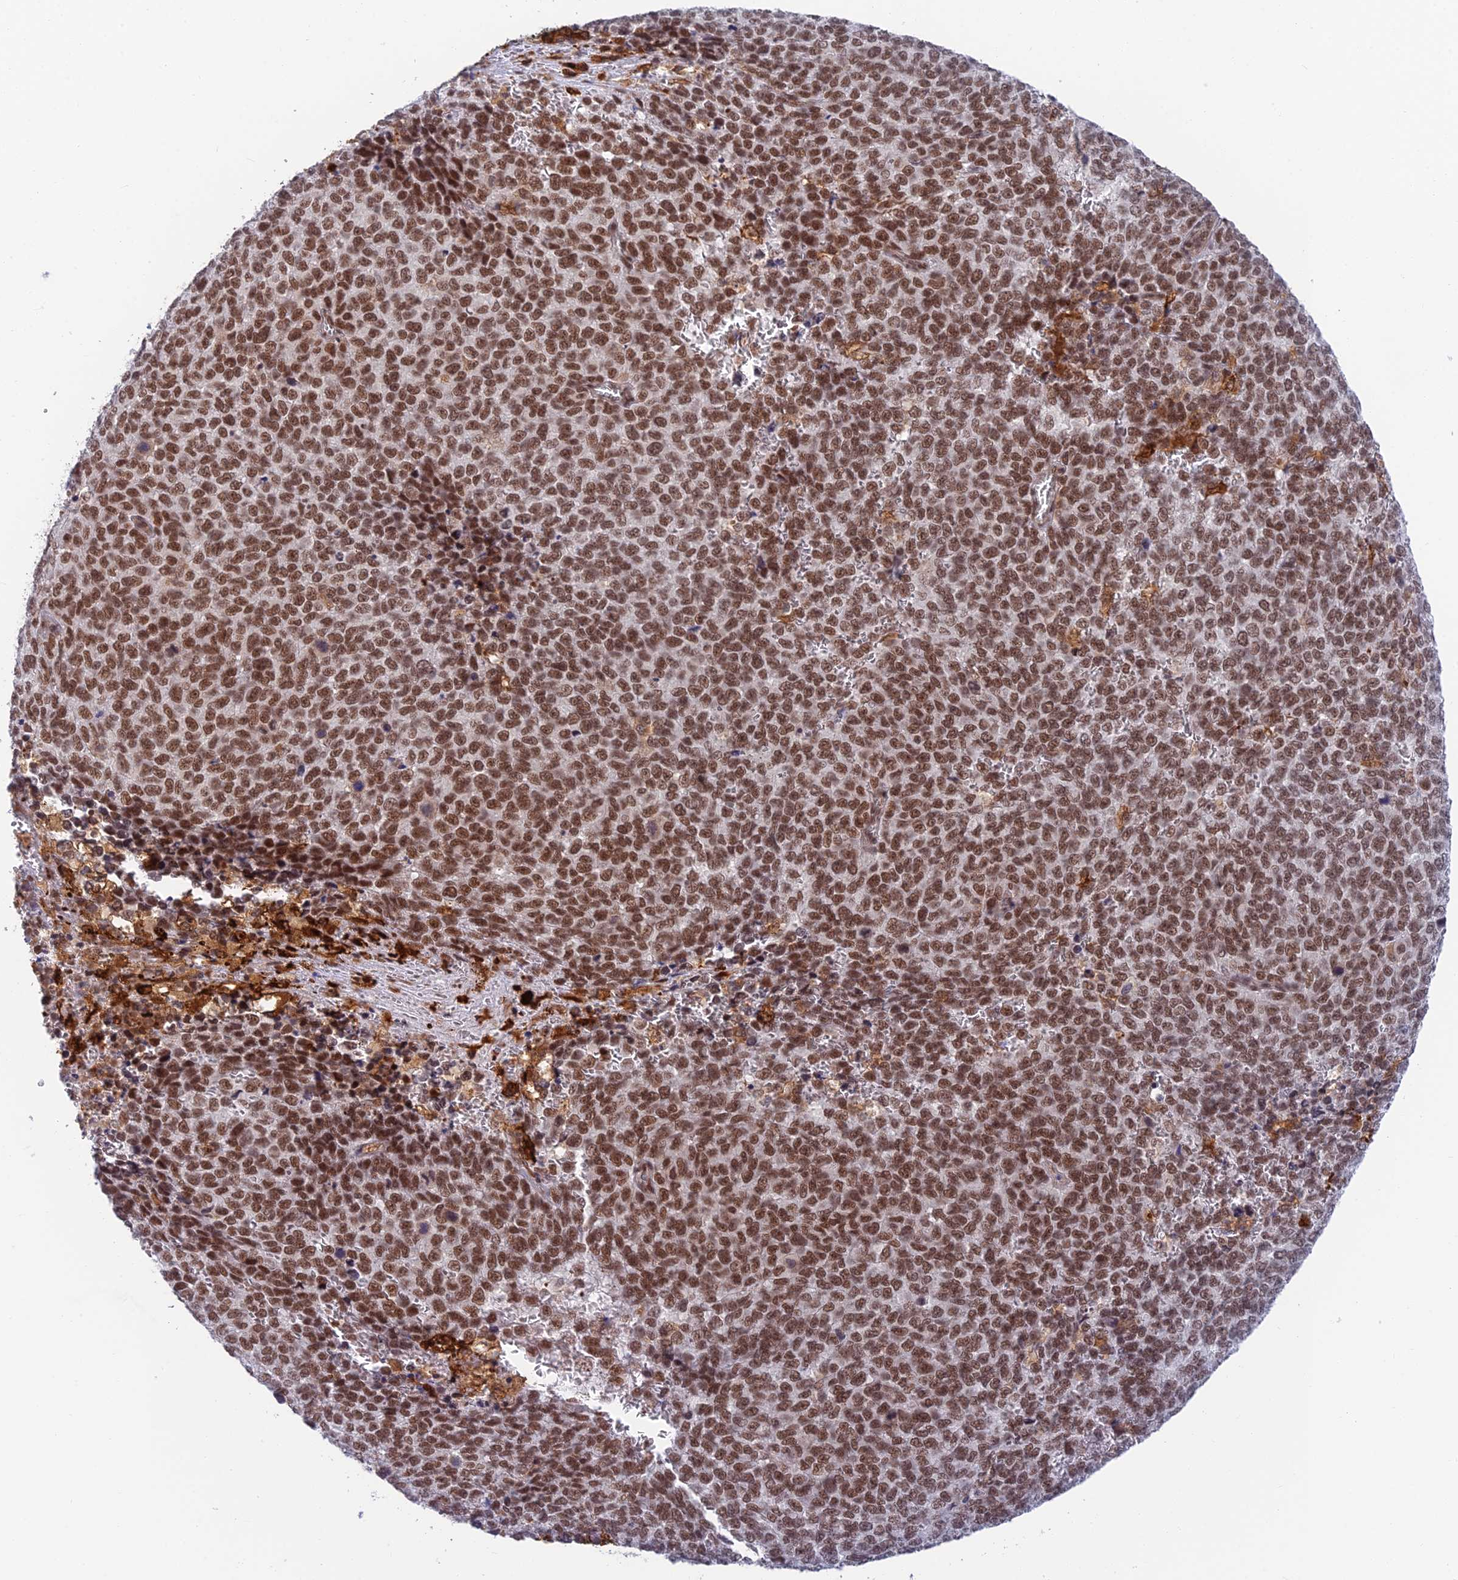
{"staining": {"intensity": "moderate", "quantity": ">75%", "location": "nuclear"}, "tissue": "melanoma", "cell_type": "Tumor cells", "image_type": "cancer", "snomed": [{"axis": "morphology", "description": "Malignant melanoma, NOS"}, {"axis": "topography", "description": "Nose, NOS"}], "caption": "This is an image of IHC staining of melanoma, which shows moderate staining in the nuclear of tumor cells.", "gene": "NSMCE1", "patient": {"sex": "female", "age": 48}}